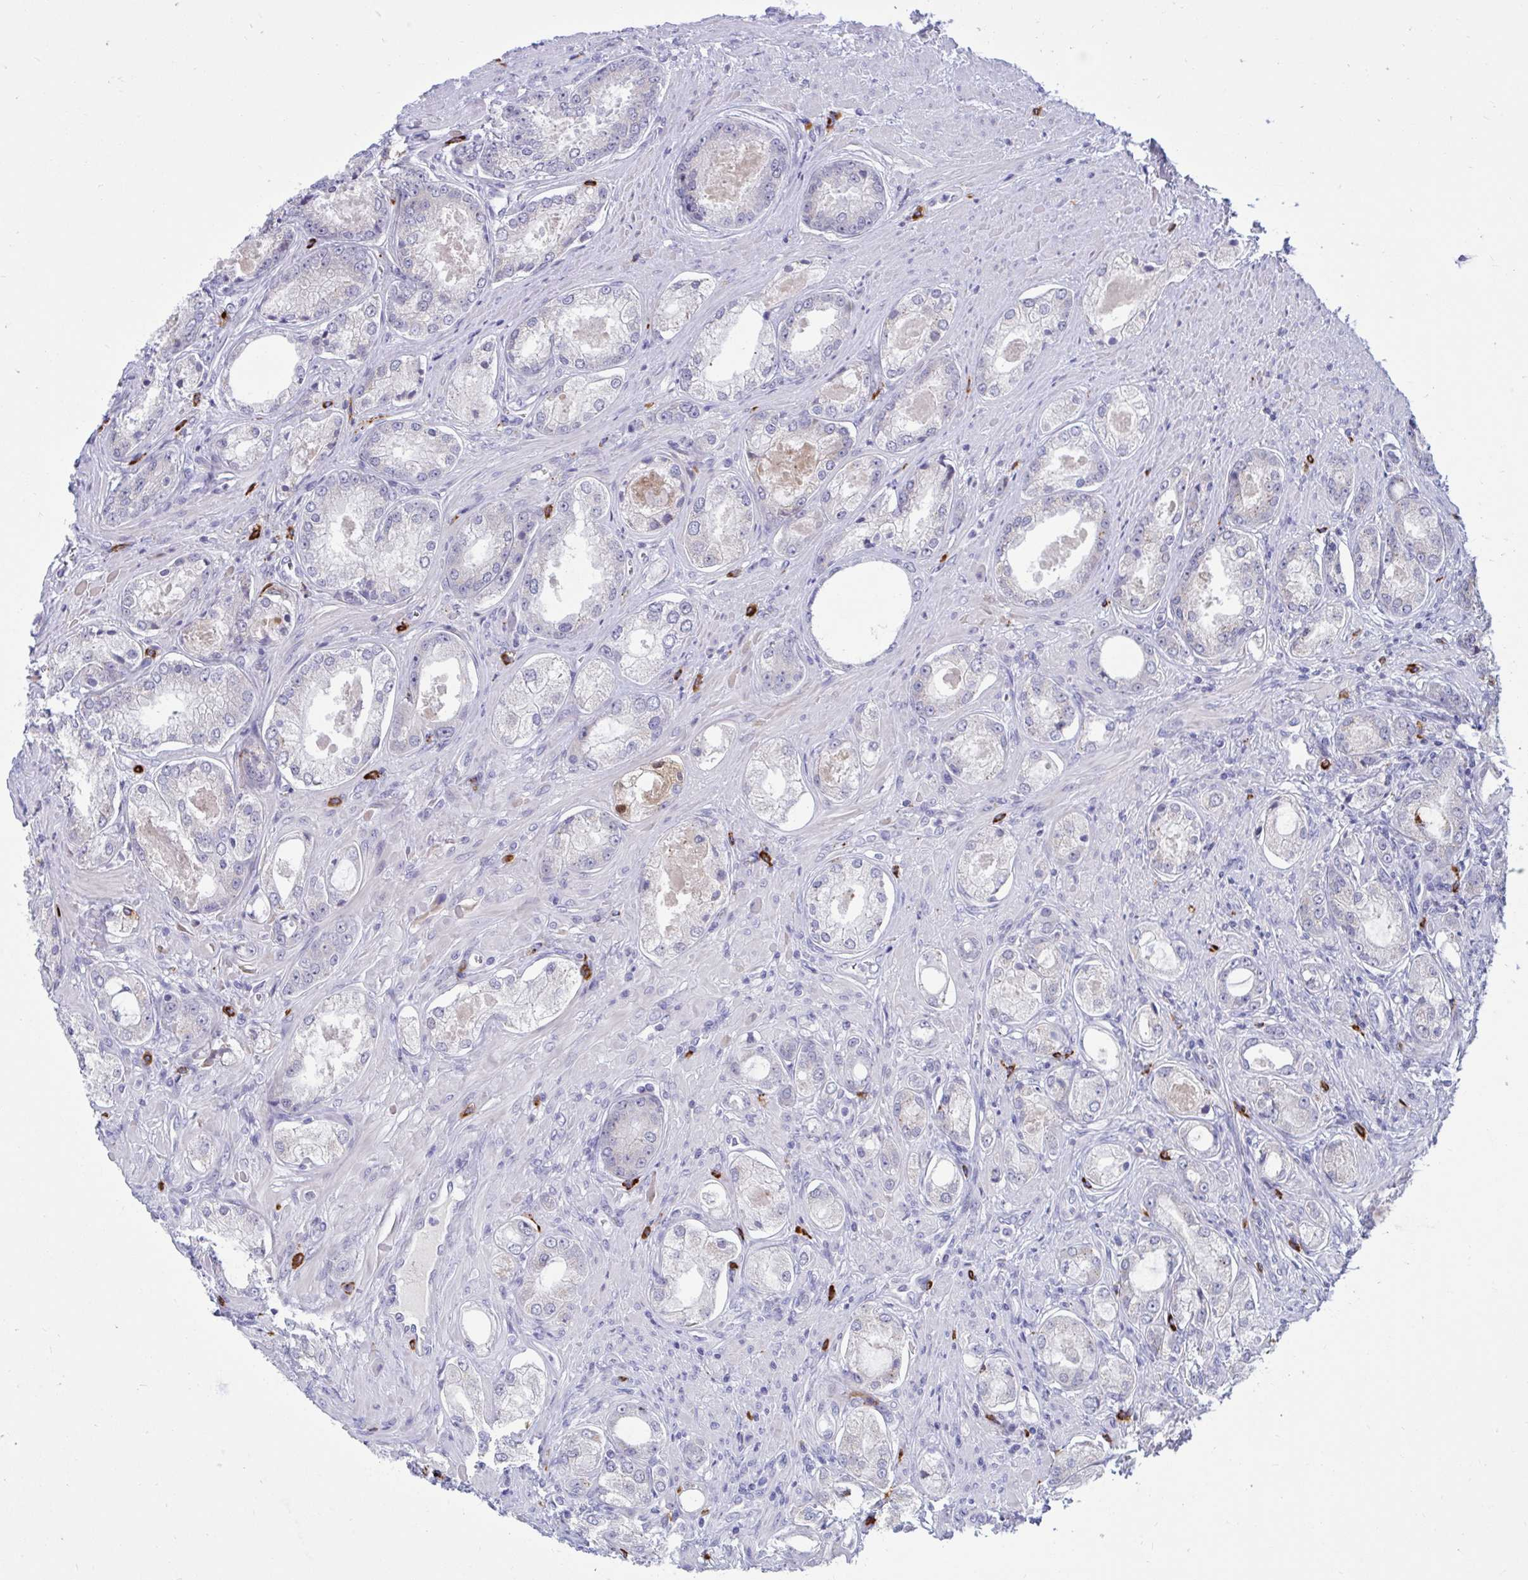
{"staining": {"intensity": "weak", "quantity": "<25%", "location": "cytoplasmic/membranous,nuclear"}, "tissue": "prostate cancer", "cell_type": "Tumor cells", "image_type": "cancer", "snomed": [{"axis": "morphology", "description": "Adenocarcinoma, Low grade"}, {"axis": "topography", "description": "Prostate"}], "caption": "Immunohistochemistry micrograph of human prostate low-grade adenocarcinoma stained for a protein (brown), which reveals no positivity in tumor cells.", "gene": "FAM219B", "patient": {"sex": "male", "age": 68}}